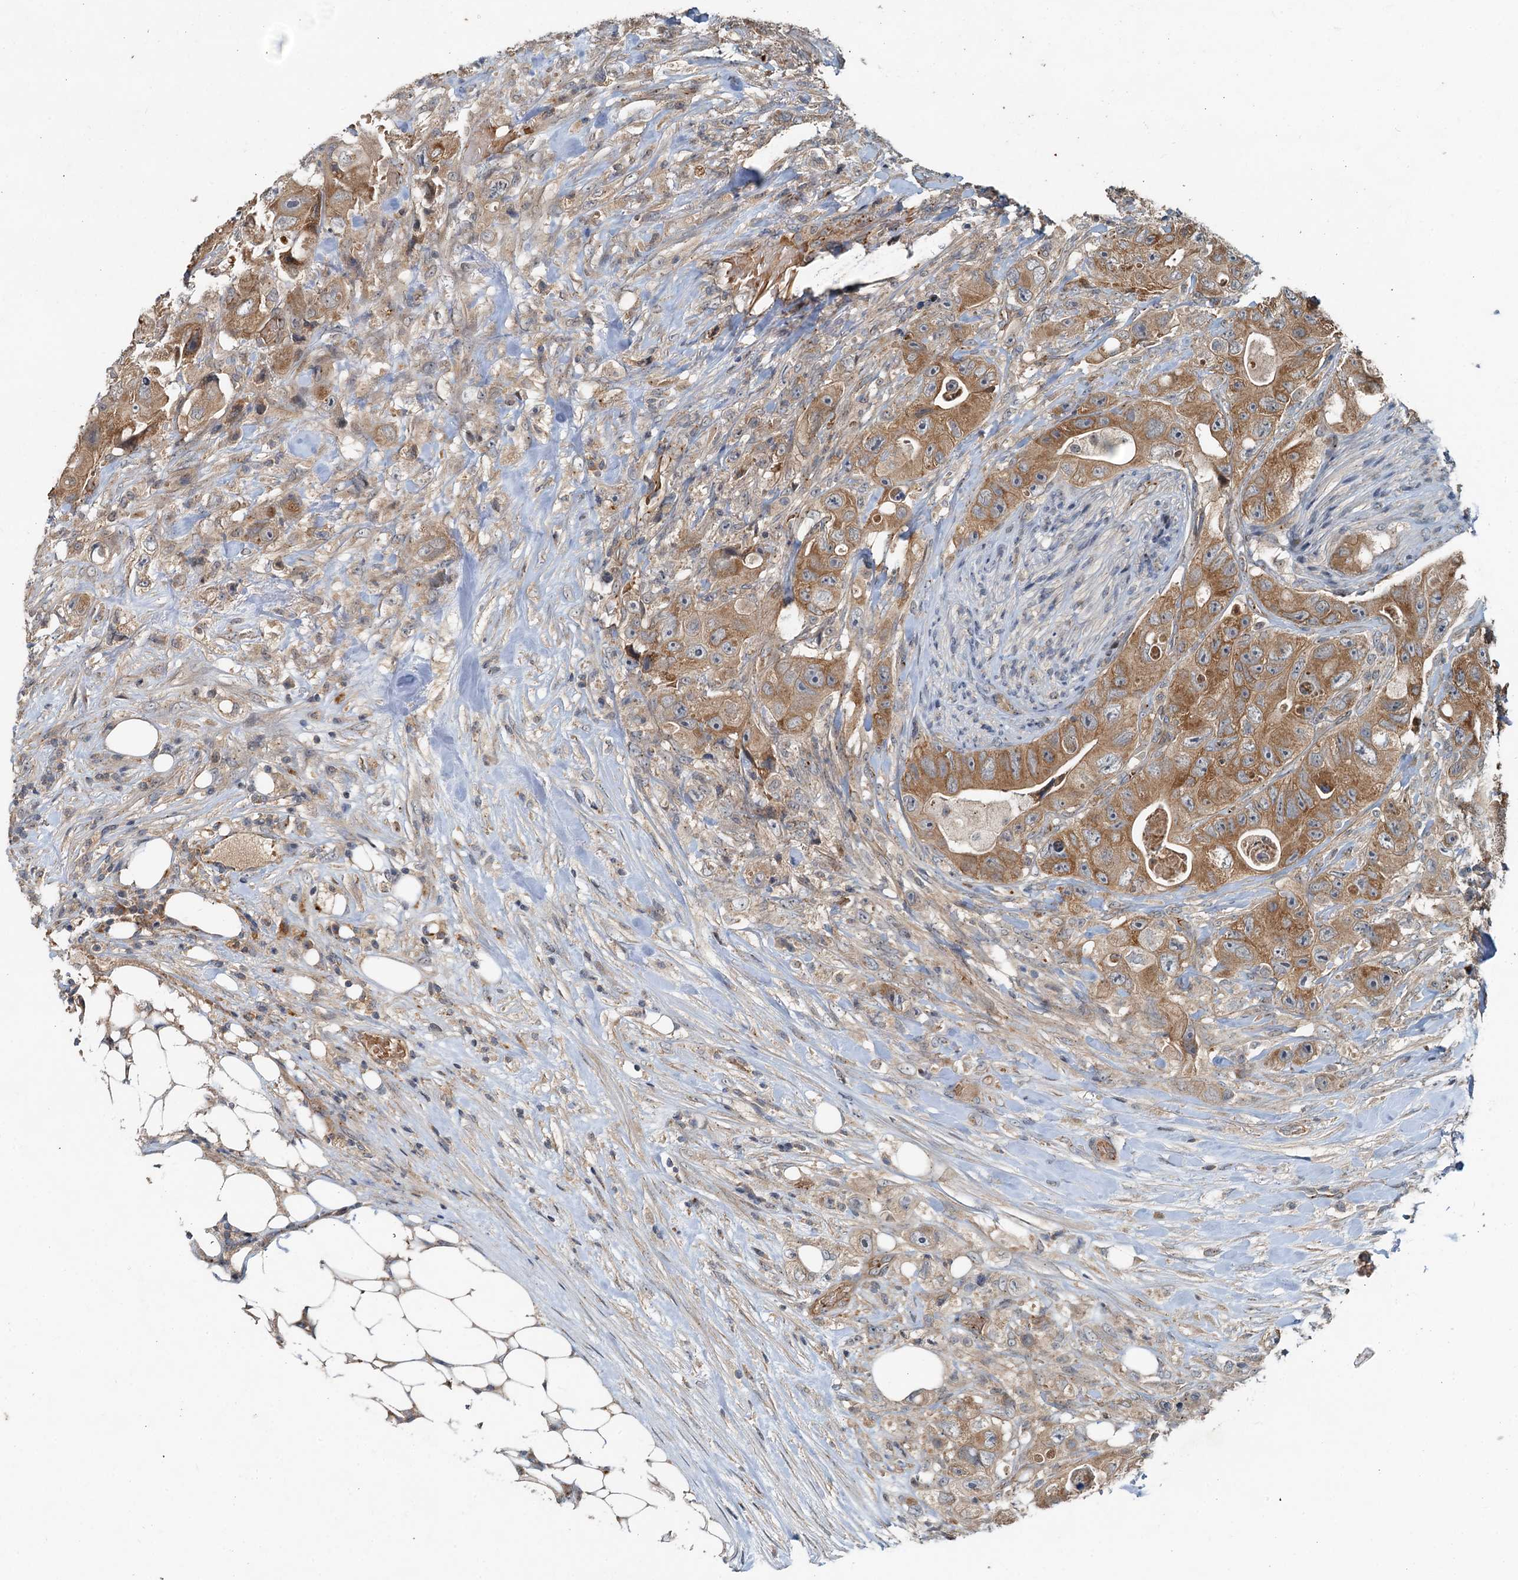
{"staining": {"intensity": "moderate", "quantity": ">75%", "location": "cytoplasmic/membranous"}, "tissue": "colorectal cancer", "cell_type": "Tumor cells", "image_type": "cancer", "snomed": [{"axis": "morphology", "description": "Adenocarcinoma, NOS"}, {"axis": "topography", "description": "Colon"}], "caption": "A brown stain shows moderate cytoplasmic/membranous staining of a protein in human colorectal cancer (adenocarcinoma) tumor cells.", "gene": "CEP68", "patient": {"sex": "female", "age": 46}}